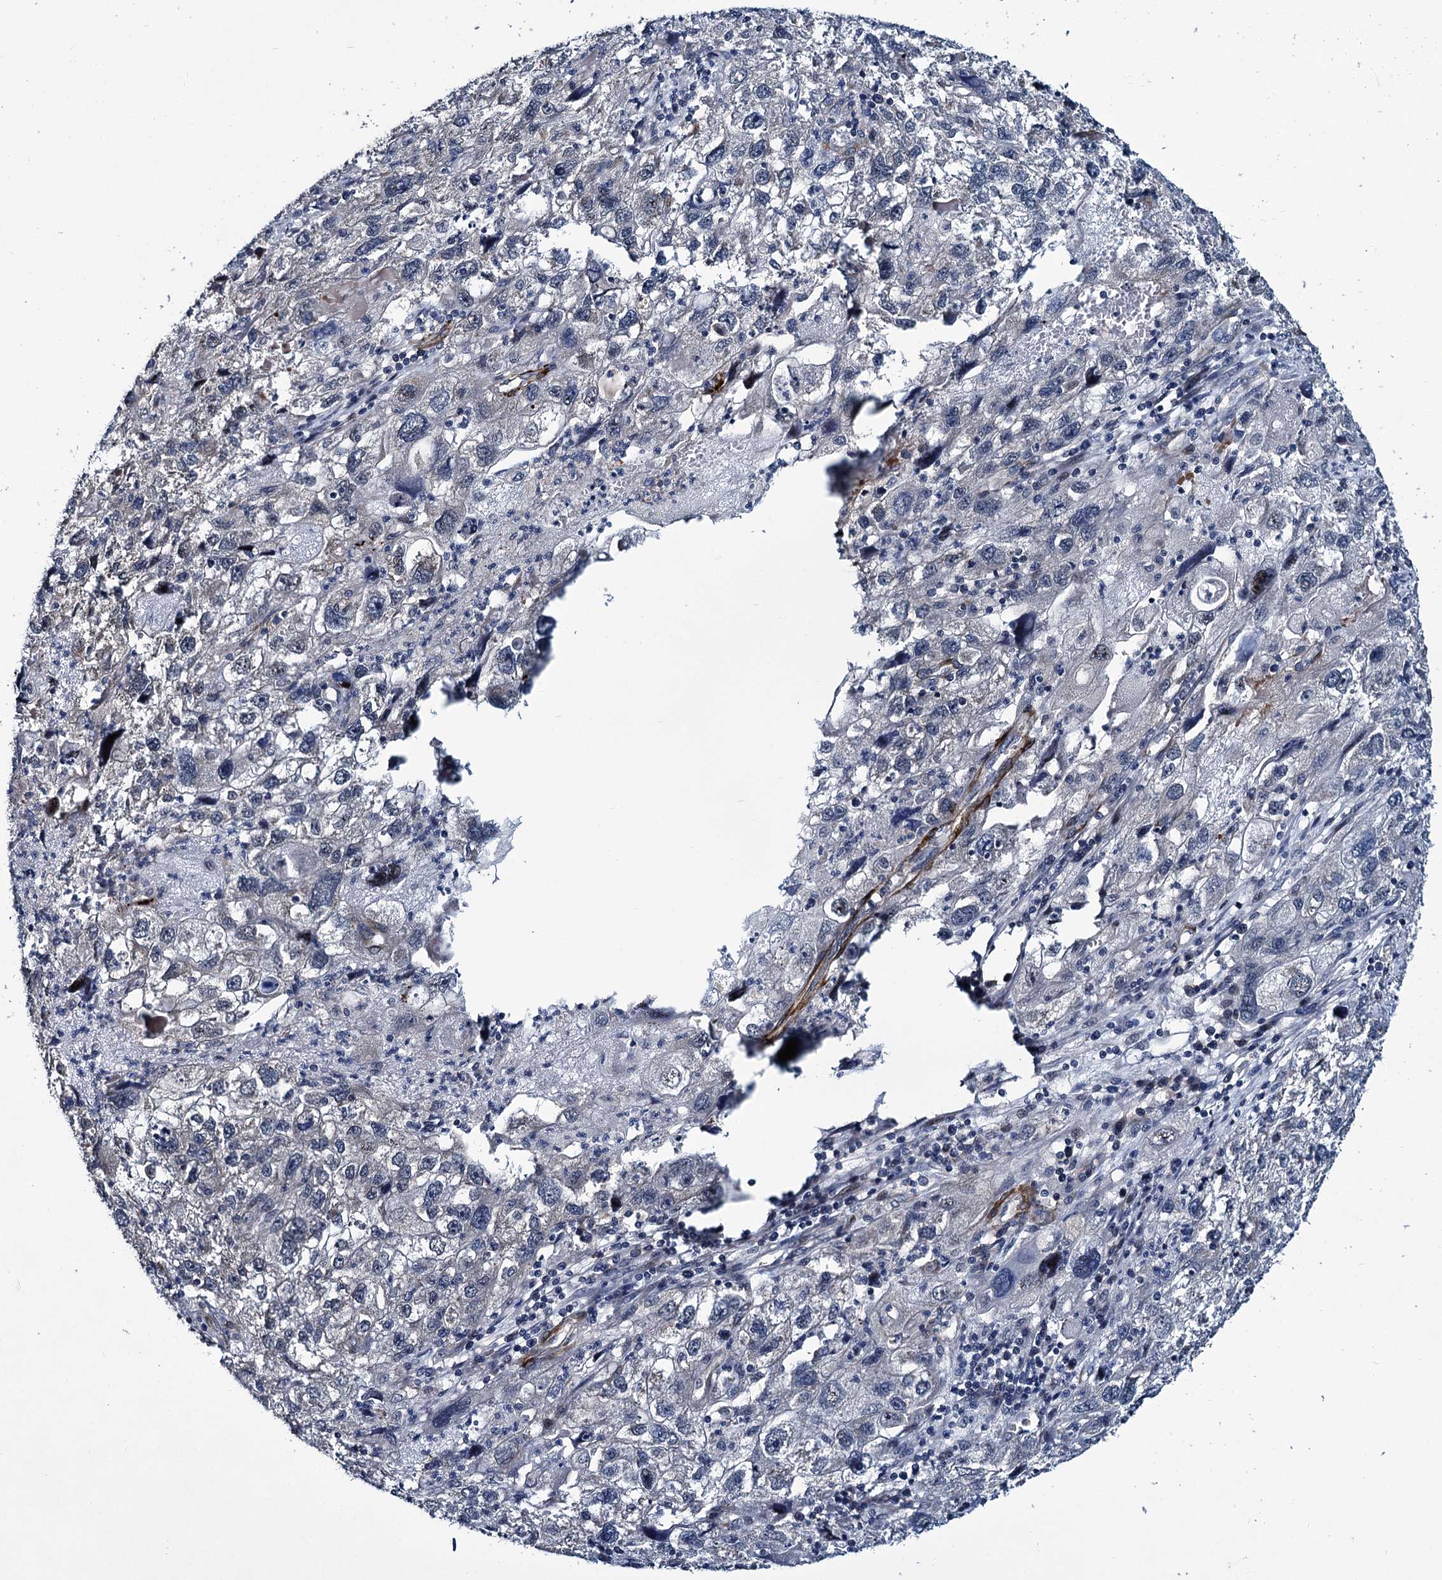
{"staining": {"intensity": "negative", "quantity": "none", "location": "none"}, "tissue": "endometrial cancer", "cell_type": "Tumor cells", "image_type": "cancer", "snomed": [{"axis": "morphology", "description": "Adenocarcinoma, NOS"}, {"axis": "topography", "description": "Endometrium"}], "caption": "Micrograph shows no significant protein positivity in tumor cells of adenocarcinoma (endometrial).", "gene": "ARHGAP42", "patient": {"sex": "female", "age": 49}}